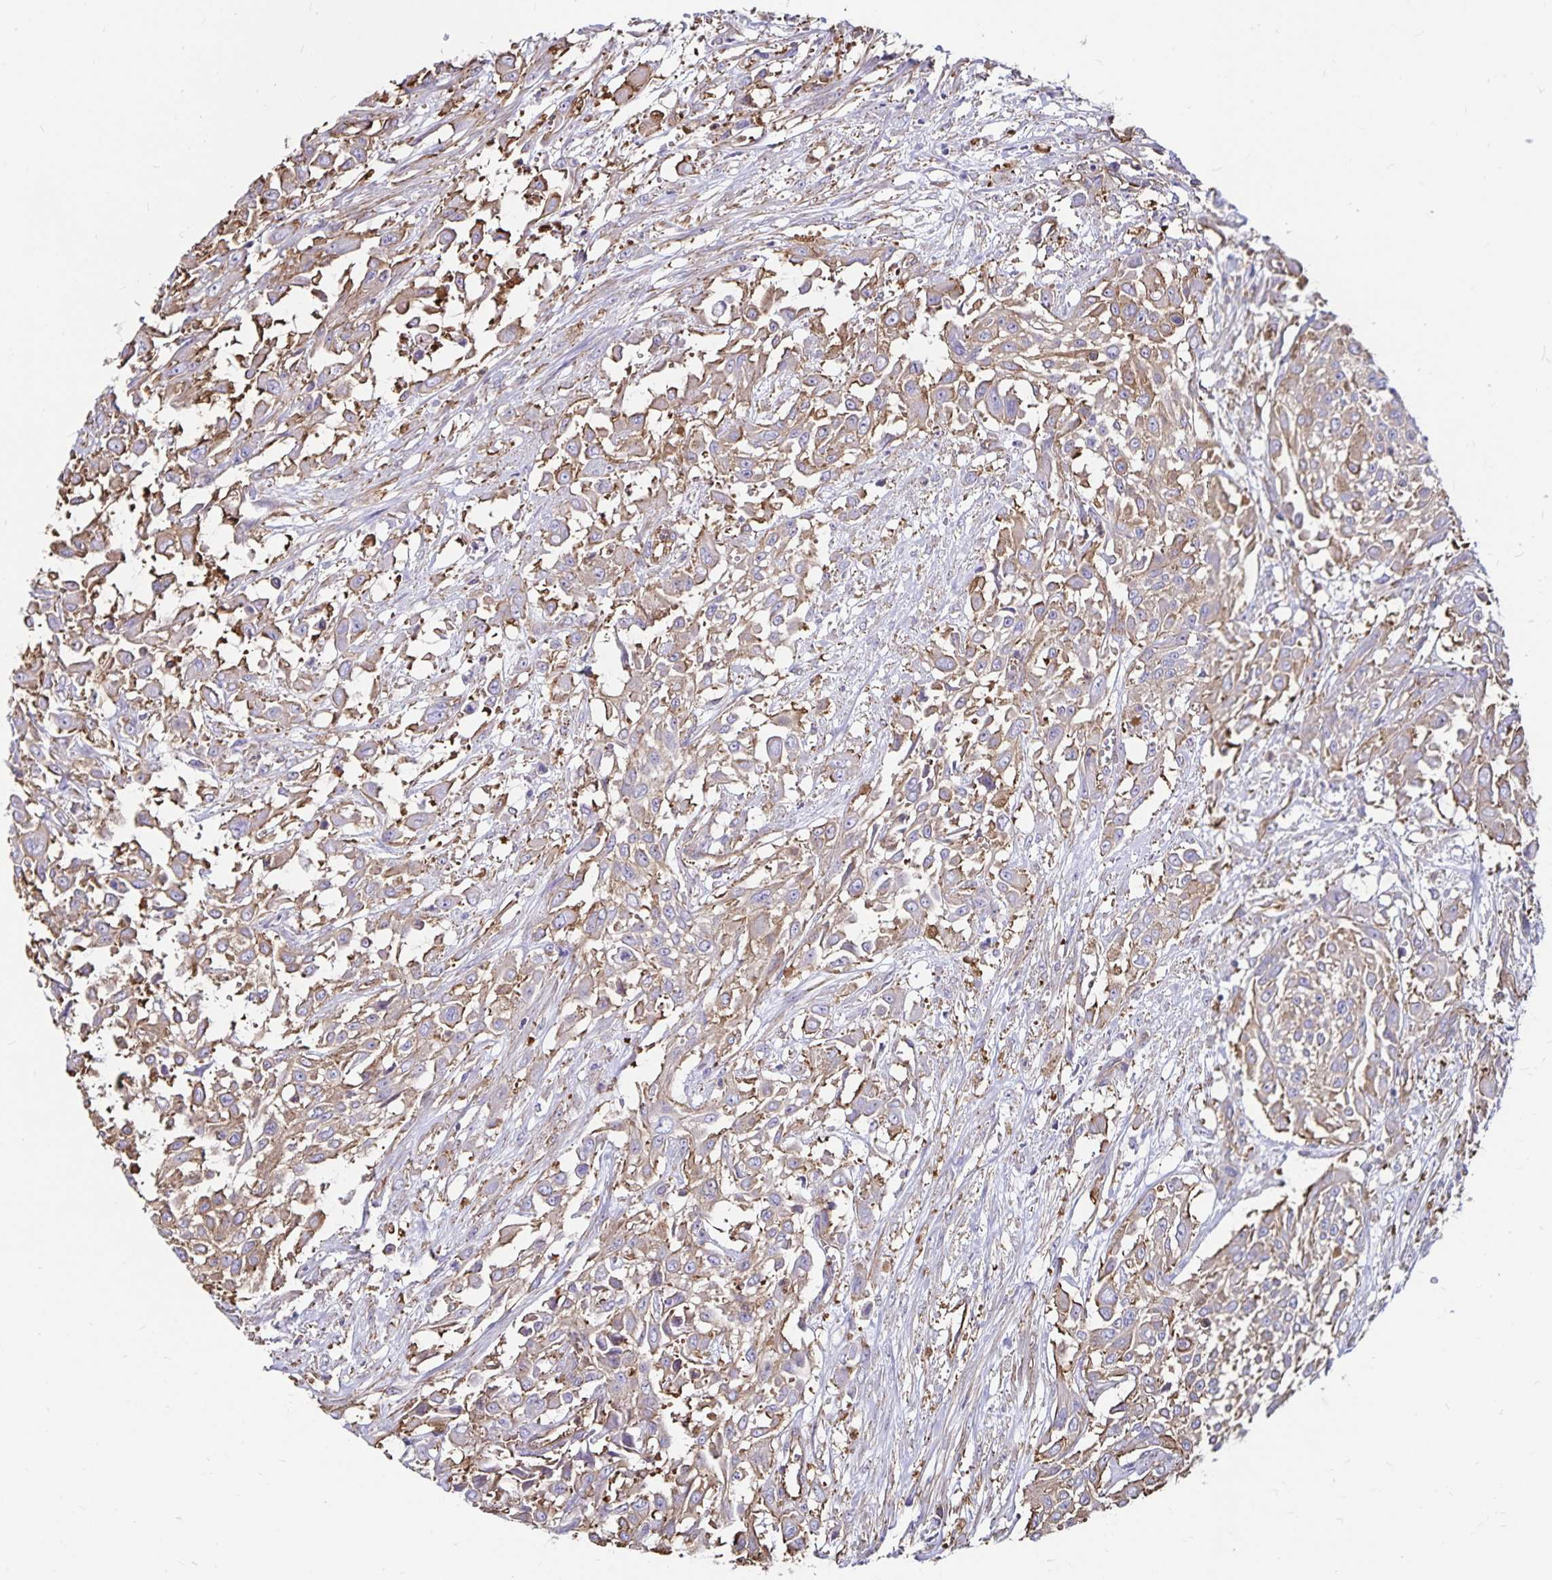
{"staining": {"intensity": "weak", "quantity": ">75%", "location": "cytoplasmic/membranous"}, "tissue": "urothelial cancer", "cell_type": "Tumor cells", "image_type": "cancer", "snomed": [{"axis": "morphology", "description": "Urothelial carcinoma, High grade"}, {"axis": "topography", "description": "Urinary bladder"}], "caption": "Immunohistochemistry (IHC) (DAB (3,3'-diaminobenzidine)) staining of human urothelial cancer demonstrates weak cytoplasmic/membranous protein expression in approximately >75% of tumor cells.", "gene": "RPRML", "patient": {"sex": "male", "age": 57}}